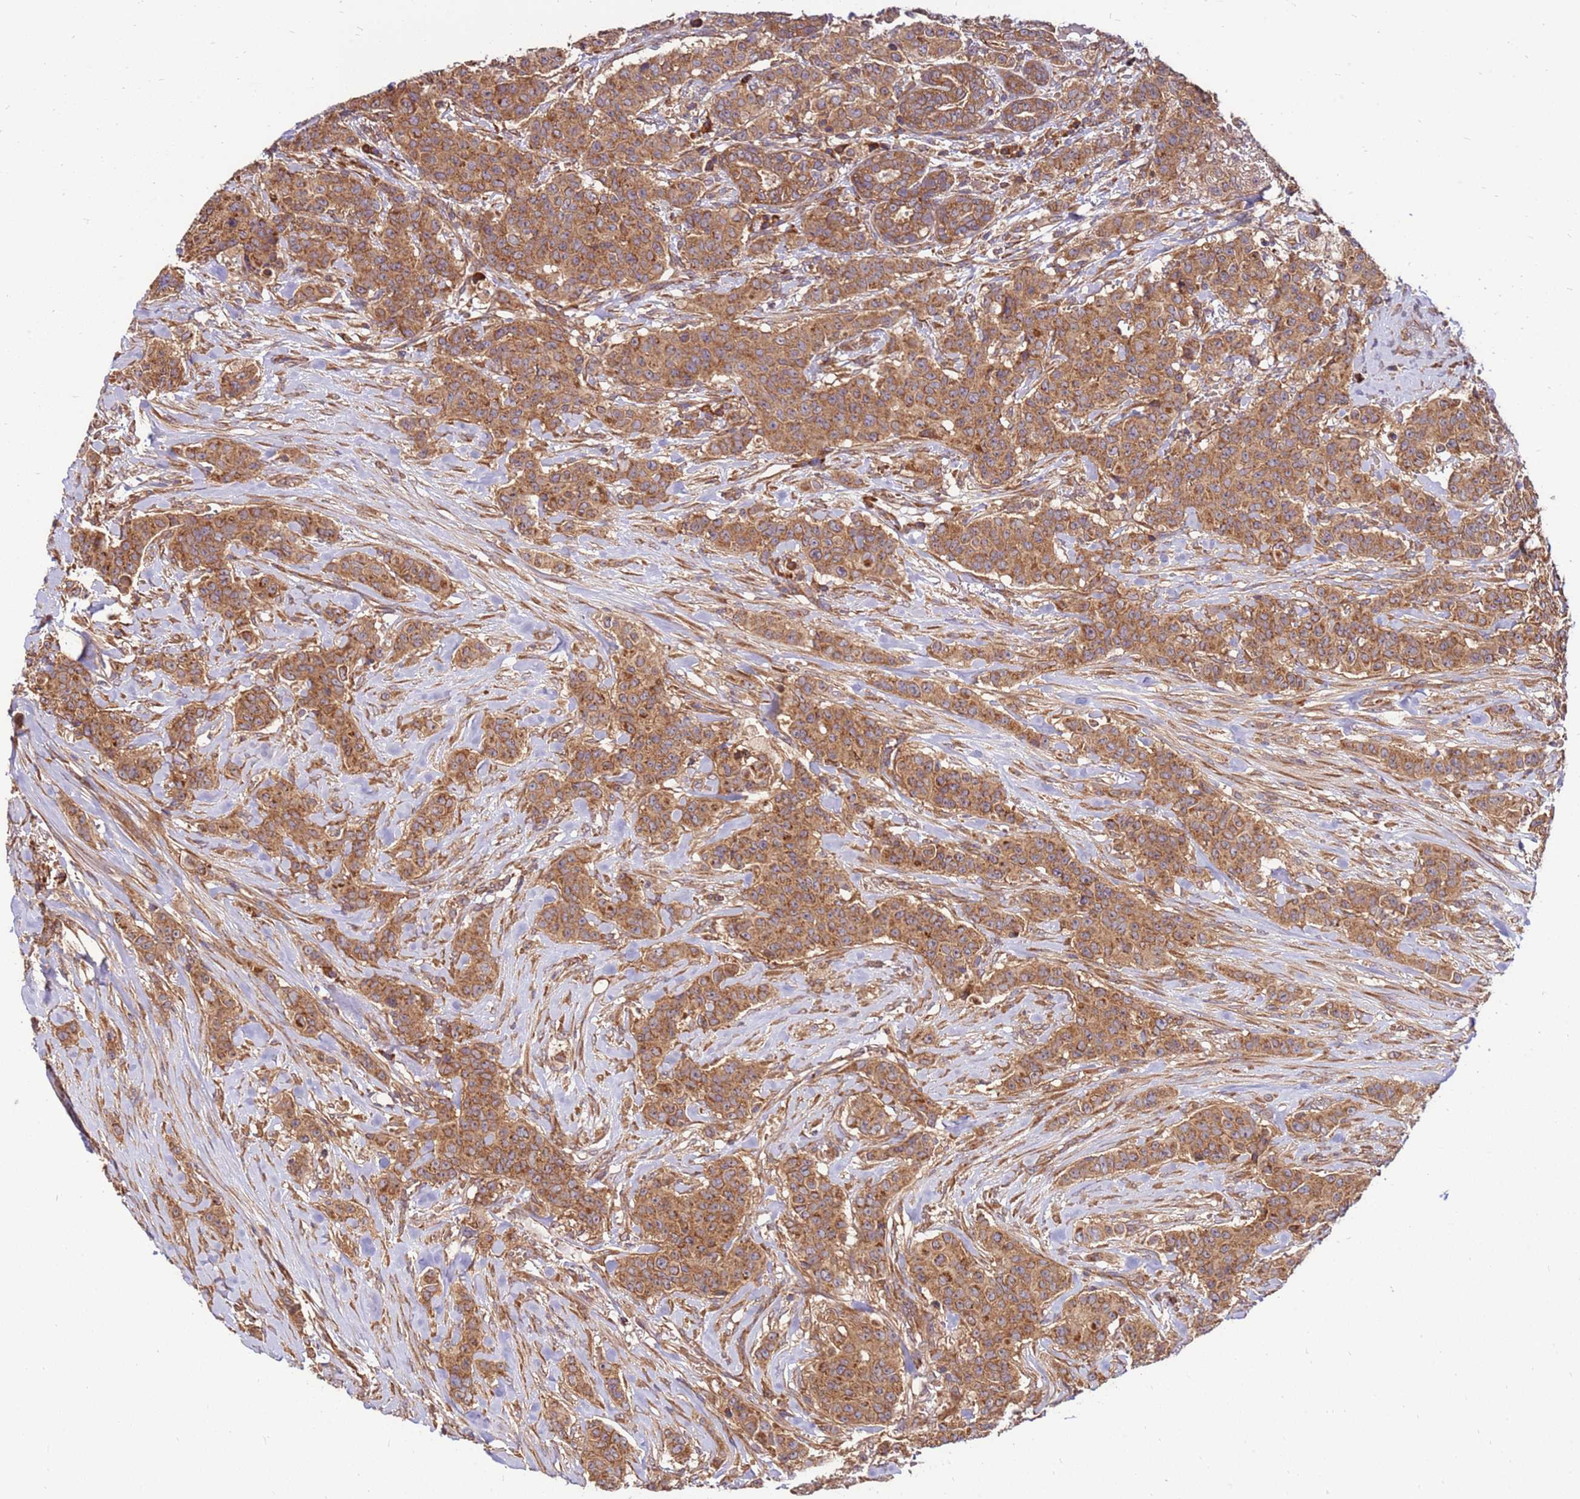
{"staining": {"intensity": "moderate", "quantity": ">75%", "location": "cytoplasmic/membranous"}, "tissue": "breast cancer", "cell_type": "Tumor cells", "image_type": "cancer", "snomed": [{"axis": "morphology", "description": "Duct carcinoma"}, {"axis": "topography", "description": "Breast"}], "caption": "Immunohistochemical staining of human infiltrating ductal carcinoma (breast) demonstrates moderate cytoplasmic/membranous protein positivity in approximately >75% of tumor cells.", "gene": "SLC44A5", "patient": {"sex": "female", "age": 40}}